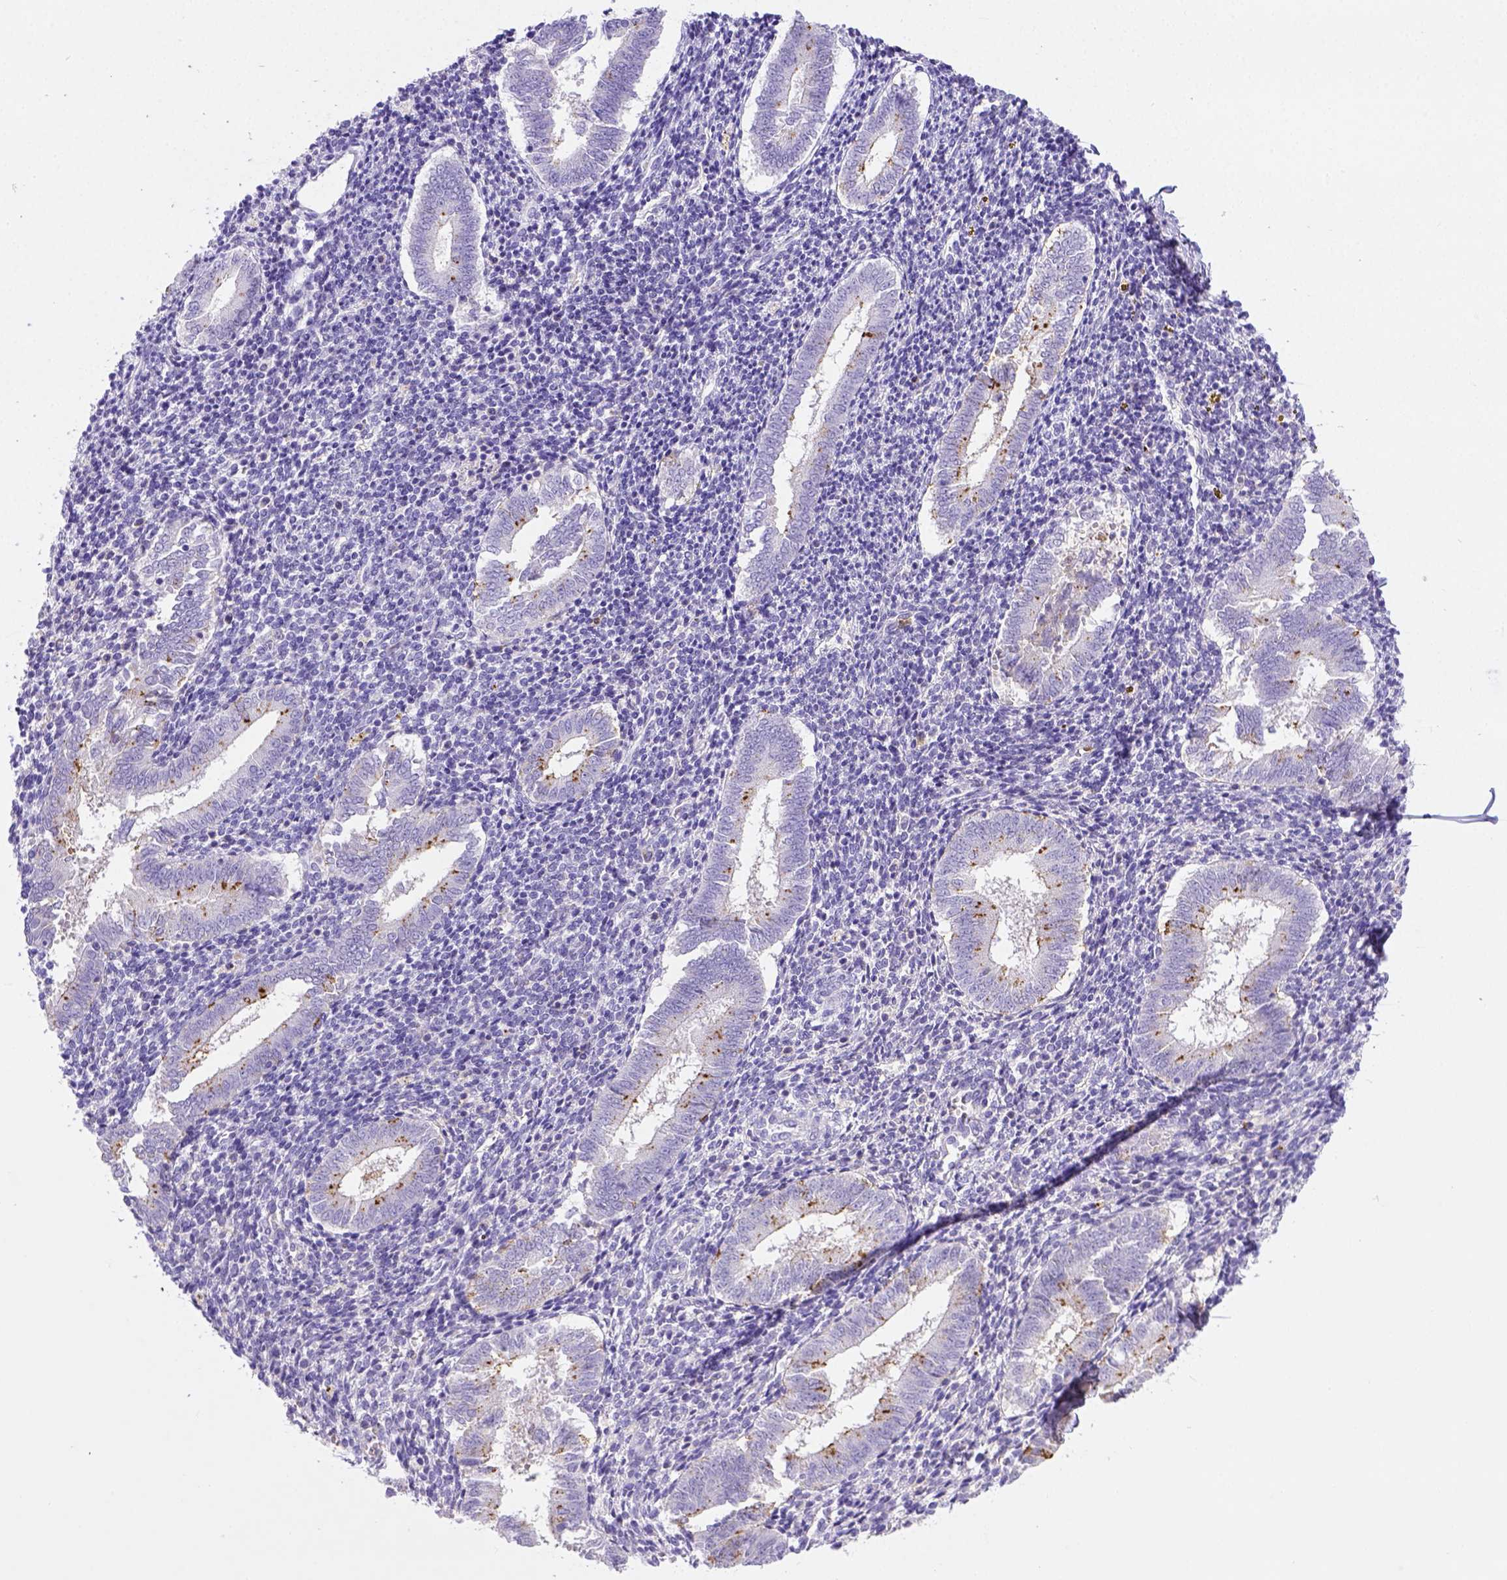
{"staining": {"intensity": "negative", "quantity": "none", "location": "none"}, "tissue": "endometrium", "cell_type": "Cells in endometrial stroma", "image_type": "normal", "snomed": [{"axis": "morphology", "description": "Normal tissue, NOS"}, {"axis": "topography", "description": "Endometrium"}], "caption": "Image shows no protein expression in cells in endometrial stroma of benign endometrium.", "gene": "B3GAT1", "patient": {"sex": "female", "age": 25}}